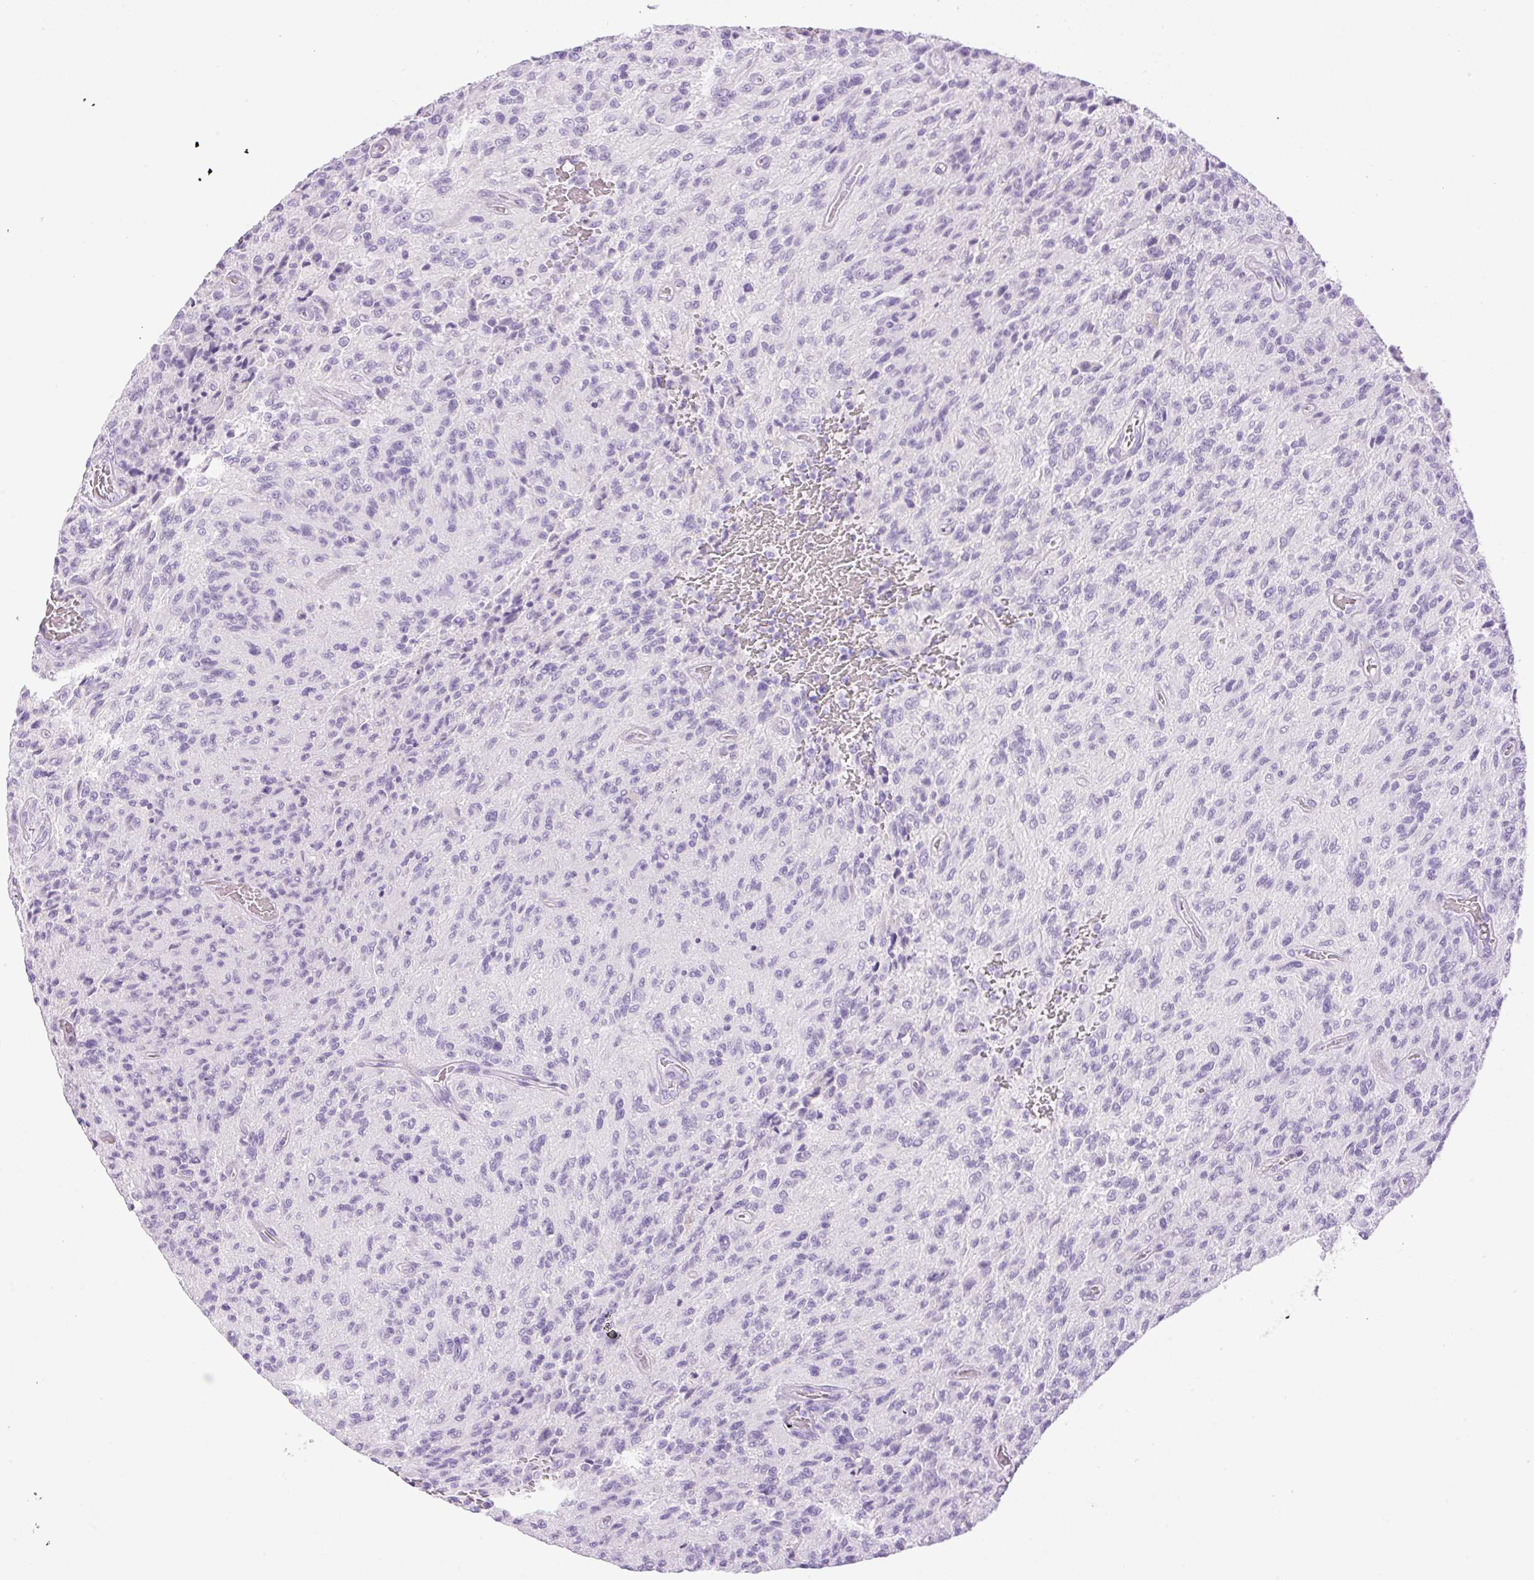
{"staining": {"intensity": "negative", "quantity": "none", "location": "none"}, "tissue": "glioma", "cell_type": "Tumor cells", "image_type": "cancer", "snomed": [{"axis": "morphology", "description": "Normal tissue, NOS"}, {"axis": "morphology", "description": "Glioma, malignant, High grade"}, {"axis": "topography", "description": "Cerebral cortex"}], "caption": "An image of malignant glioma (high-grade) stained for a protein shows no brown staining in tumor cells.", "gene": "PALM3", "patient": {"sex": "male", "age": 56}}